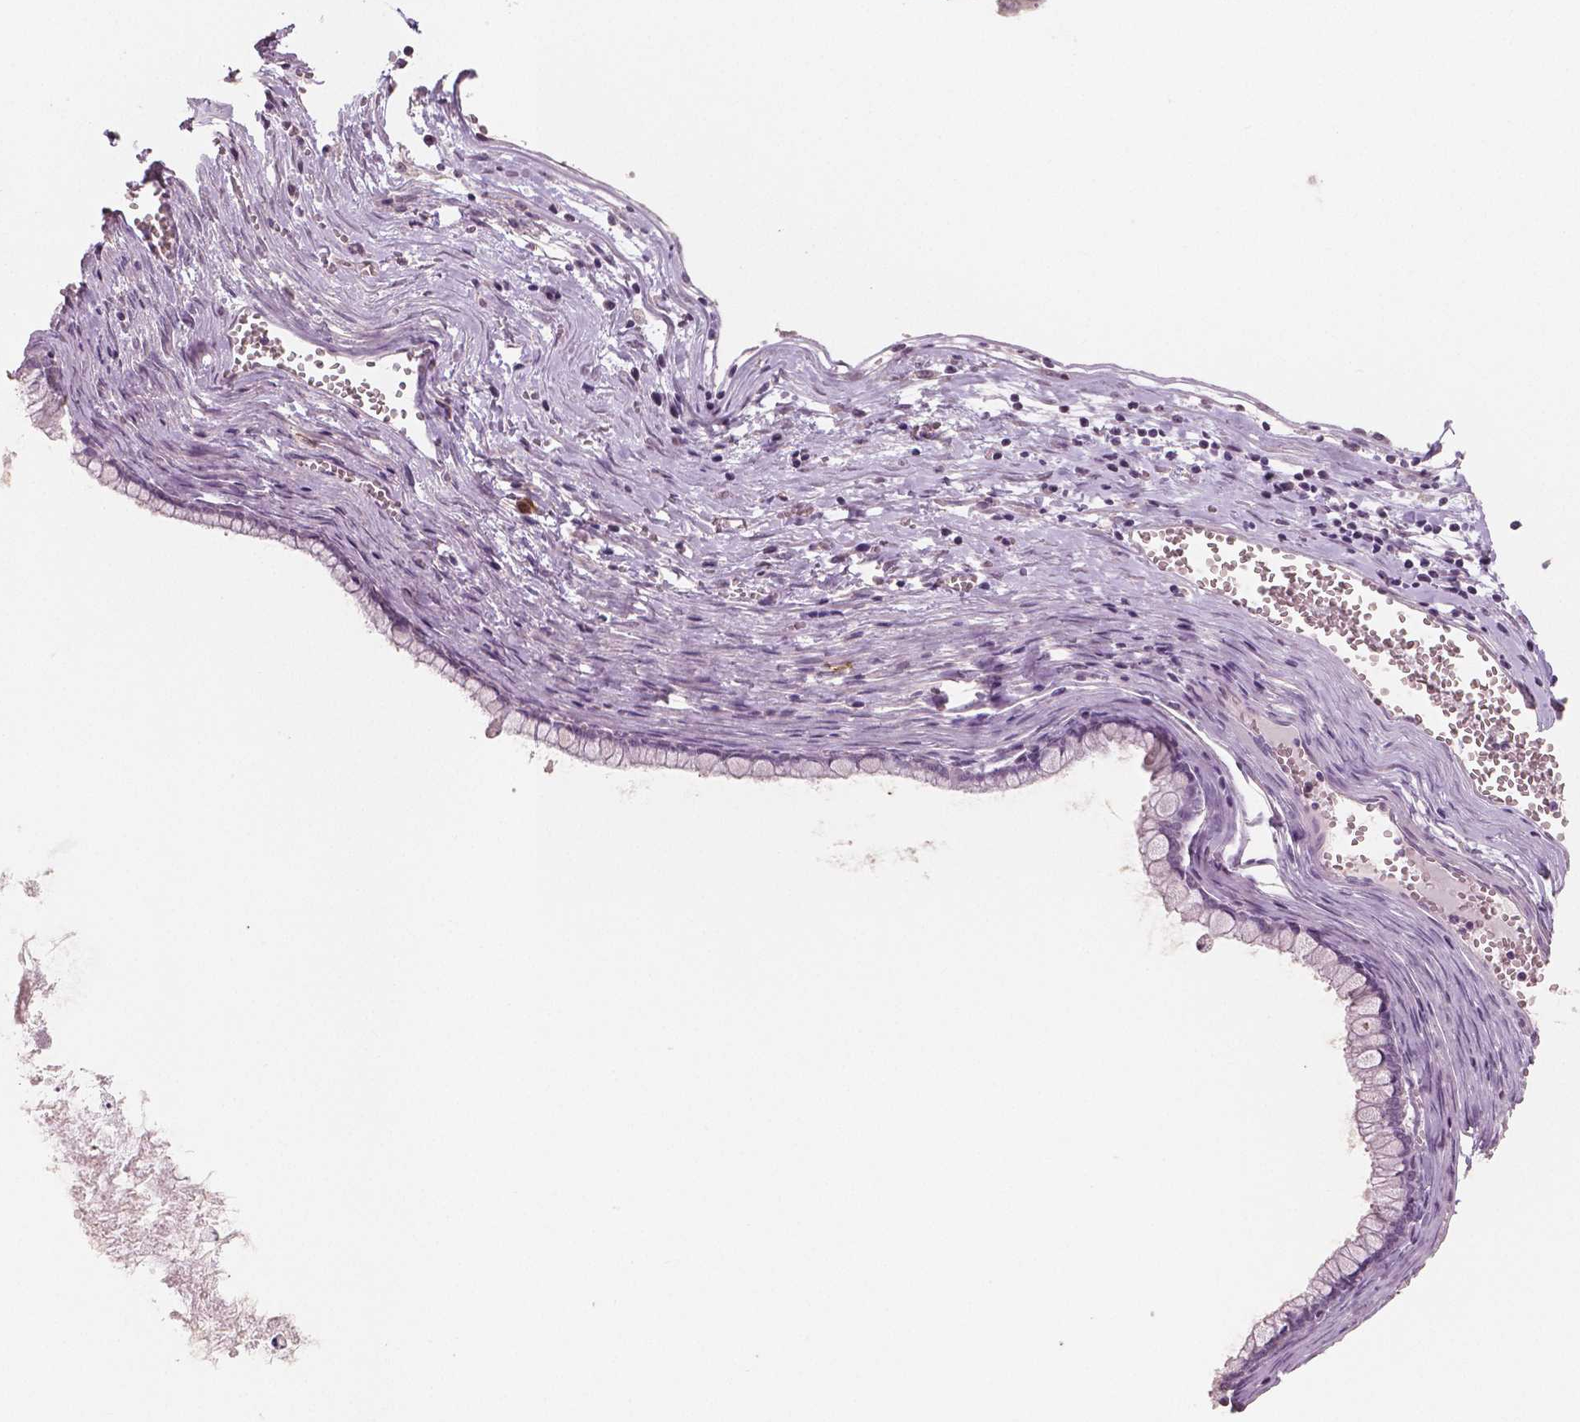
{"staining": {"intensity": "negative", "quantity": "none", "location": "none"}, "tissue": "ovarian cancer", "cell_type": "Tumor cells", "image_type": "cancer", "snomed": [{"axis": "morphology", "description": "Cystadenocarcinoma, mucinous, NOS"}, {"axis": "topography", "description": "Ovary"}], "caption": "A photomicrograph of human ovarian mucinous cystadenocarcinoma is negative for staining in tumor cells.", "gene": "KIT", "patient": {"sex": "female", "age": 67}}